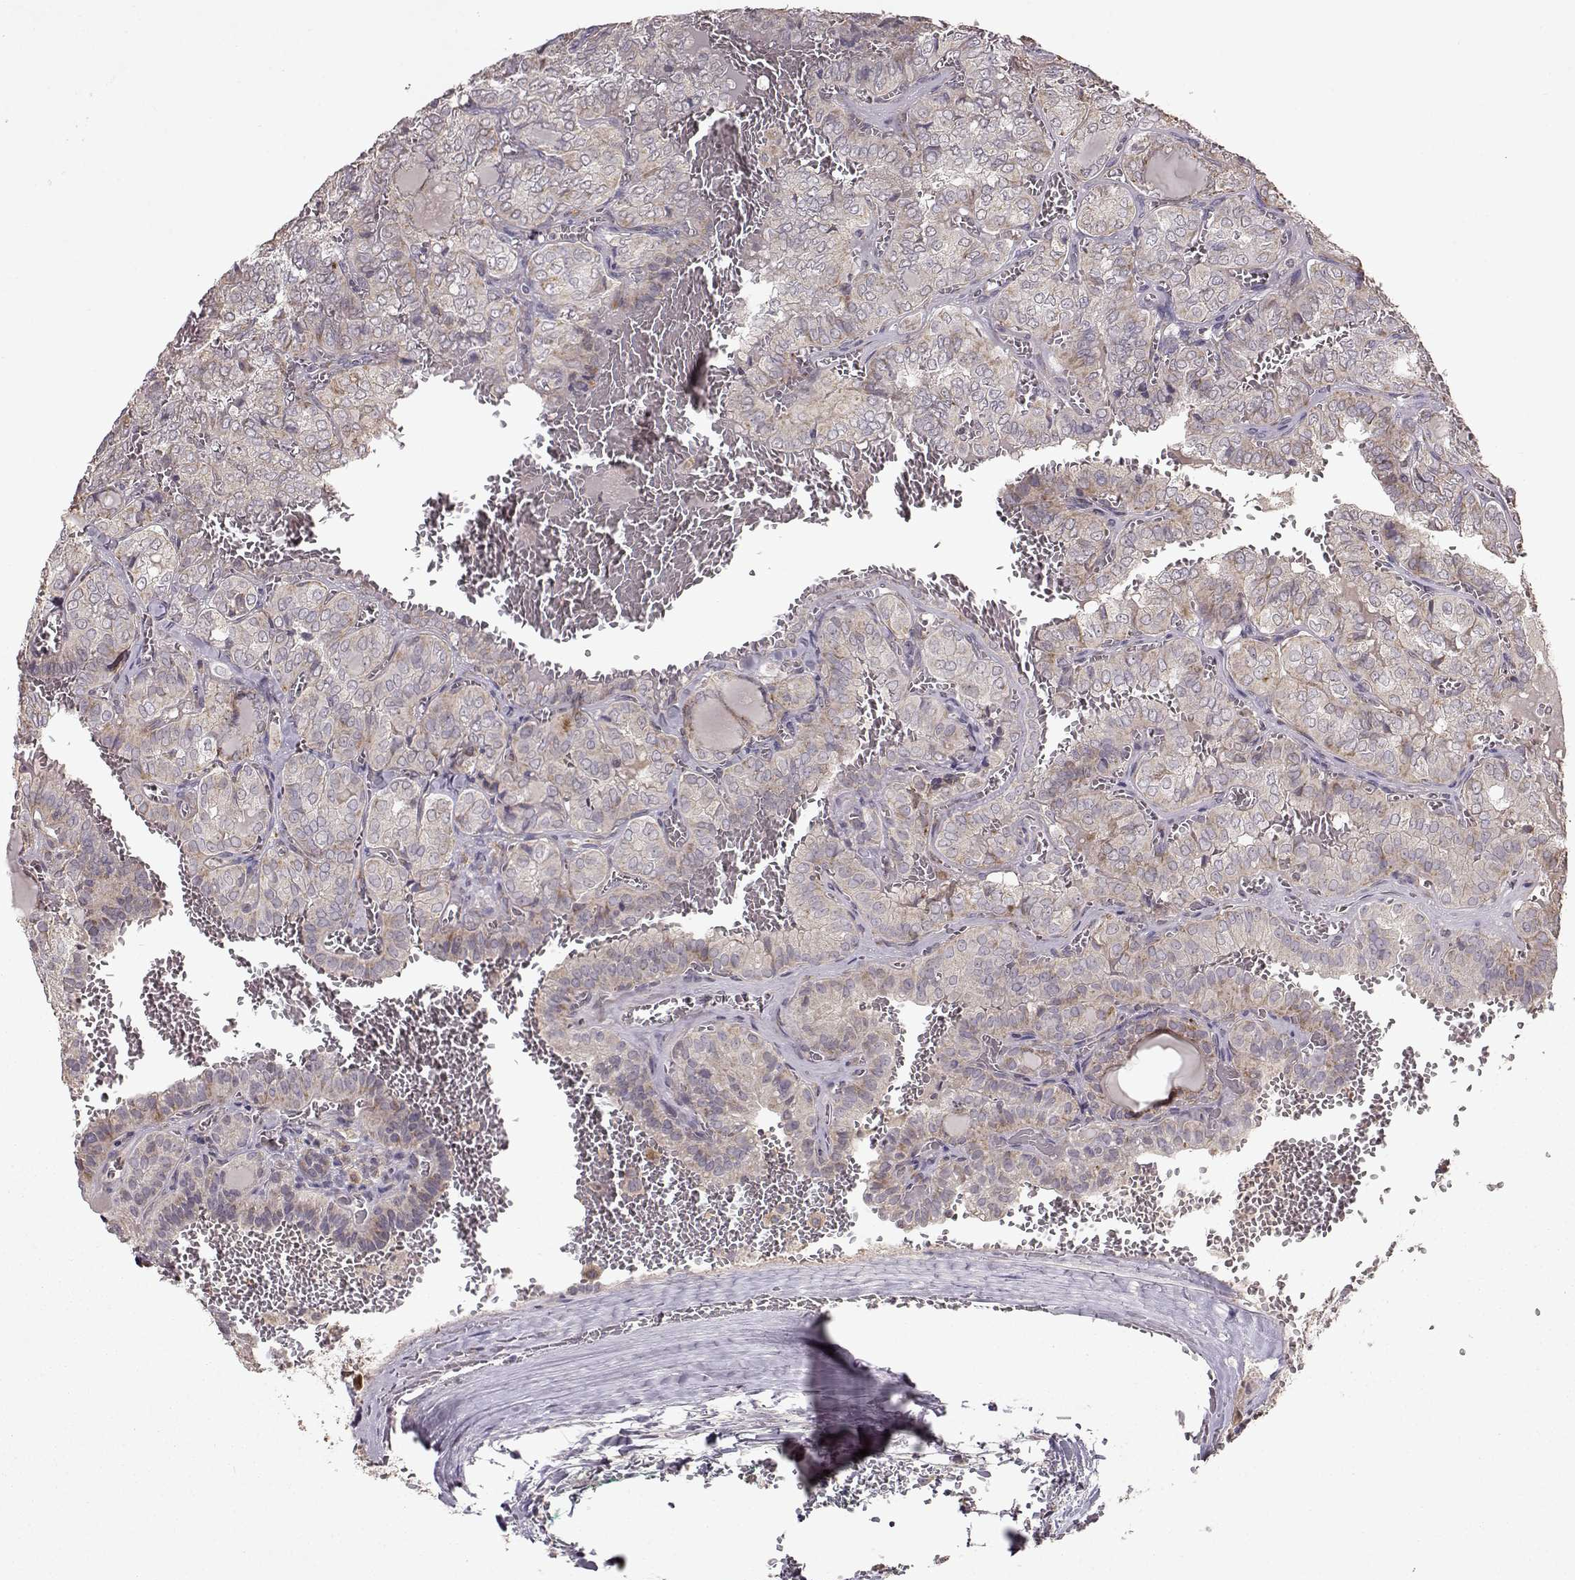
{"staining": {"intensity": "weak", "quantity": ">75%", "location": "cytoplasmic/membranous"}, "tissue": "thyroid cancer", "cell_type": "Tumor cells", "image_type": "cancer", "snomed": [{"axis": "morphology", "description": "Papillary adenocarcinoma, NOS"}, {"axis": "topography", "description": "Thyroid gland"}], "caption": "Immunohistochemistry (IHC) (DAB) staining of thyroid cancer shows weak cytoplasmic/membranous protein positivity in about >75% of tumor cells.", "gene": "CMTM3", "patient": {"sex": "female", "age": 41}}